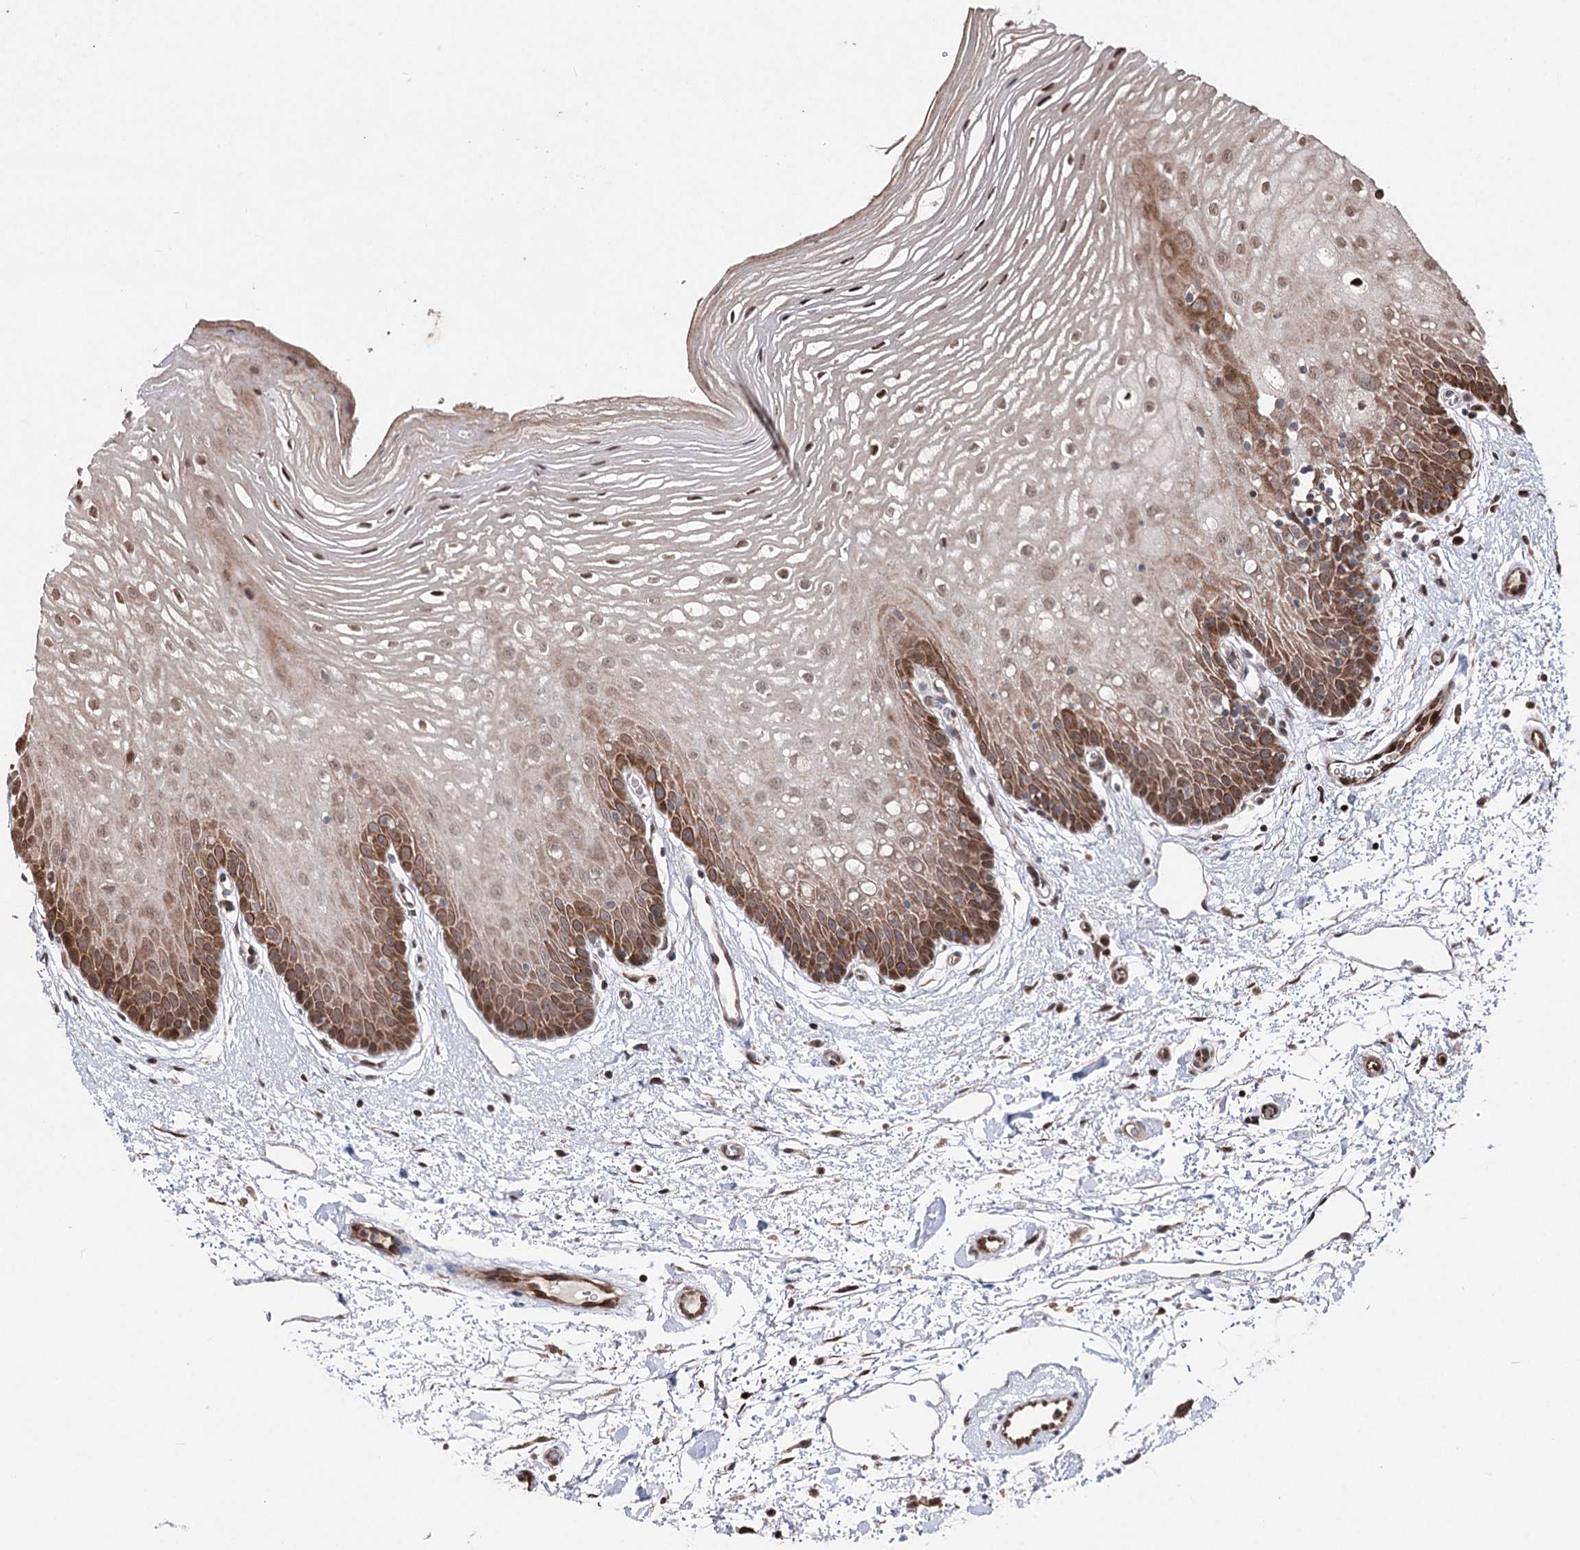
{"staining": {"intensity": "moderate", "quantity": "25%-75%", "location": "cytoplasmic/membranous,nuclear"}, "tissue": "oral mucosa", "cell_type": "Squamous epithelial cells", "image_type": "normal", "snomed": [{"axis": "morphology", "description": "Normal tissue, NOS"}, {"axis": "topography", "description": "Oral tissue"}, {"axis": "topography", "description": "Tounge, NOS"}], "caption": "Immunohistochemical staining of unremarkable oral mucosa exhibits moderate cytoplasmic/membranous,nuclear protein expression in about 25%-75% of squamous epithelial cells. Immunohistochemistry (ihc) stains the protein in brown and the nuclei are stained blue.", "gene": "CPNE8", "patient": {"sex": "female", "age": 73}}